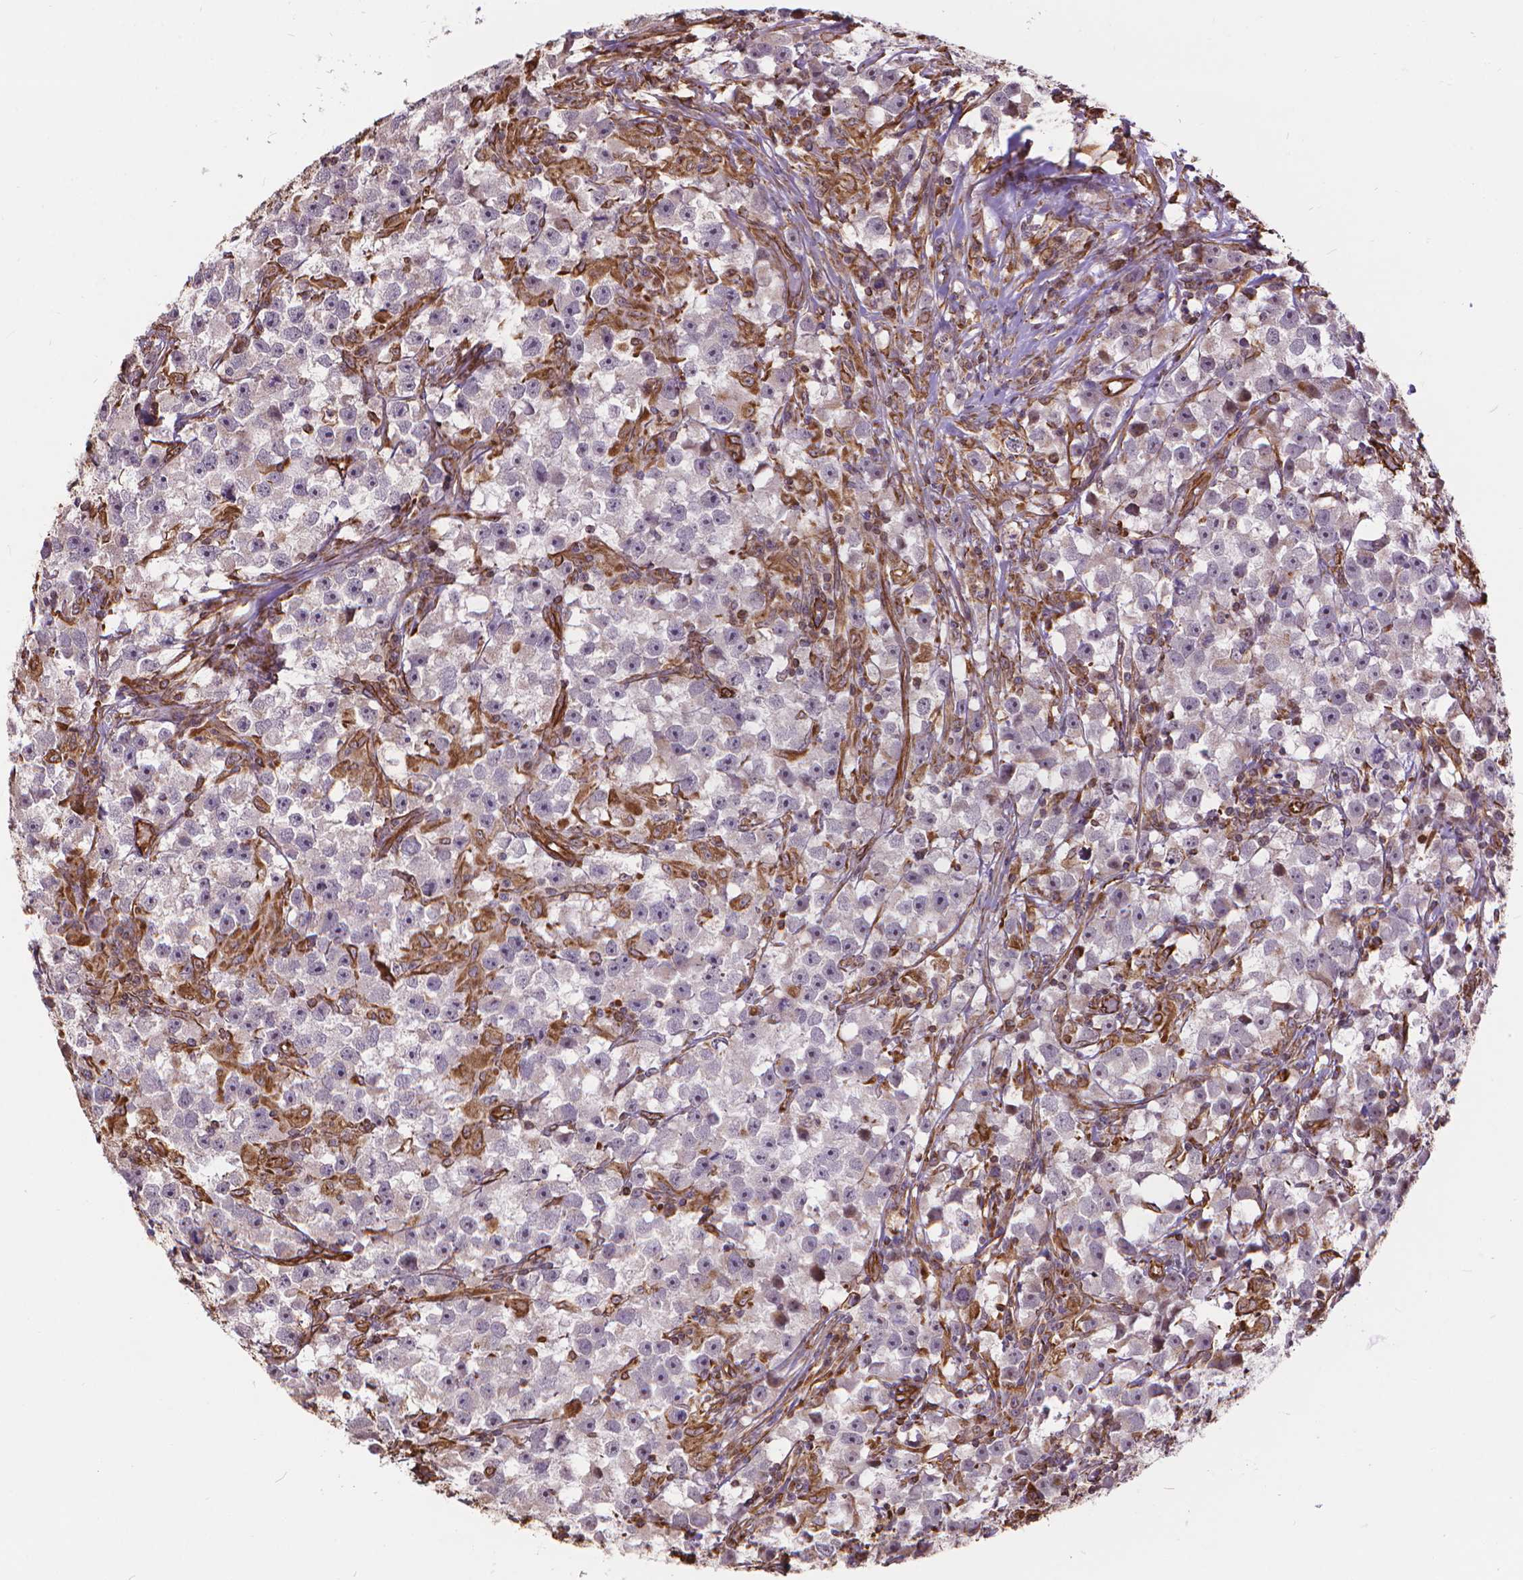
{"staining": {"intensity": "negative", "quantity": "none", "location": "none"}, "tissue": "testis cancer", "cell_type": "Tumor cells", "image_type": "cancer", "snomed": [{"axis": "morphology", "description": "Seminoma, NOS"}, {"axis": "topography", "description": "Testis"}], "caption": "Testis cancer (seminoma) stained for a protein using immunohistochemistry demonstrates no positivity tumor cells.", "gene": "TMEM135", "patient": {"sex": "male", "age": 33}}